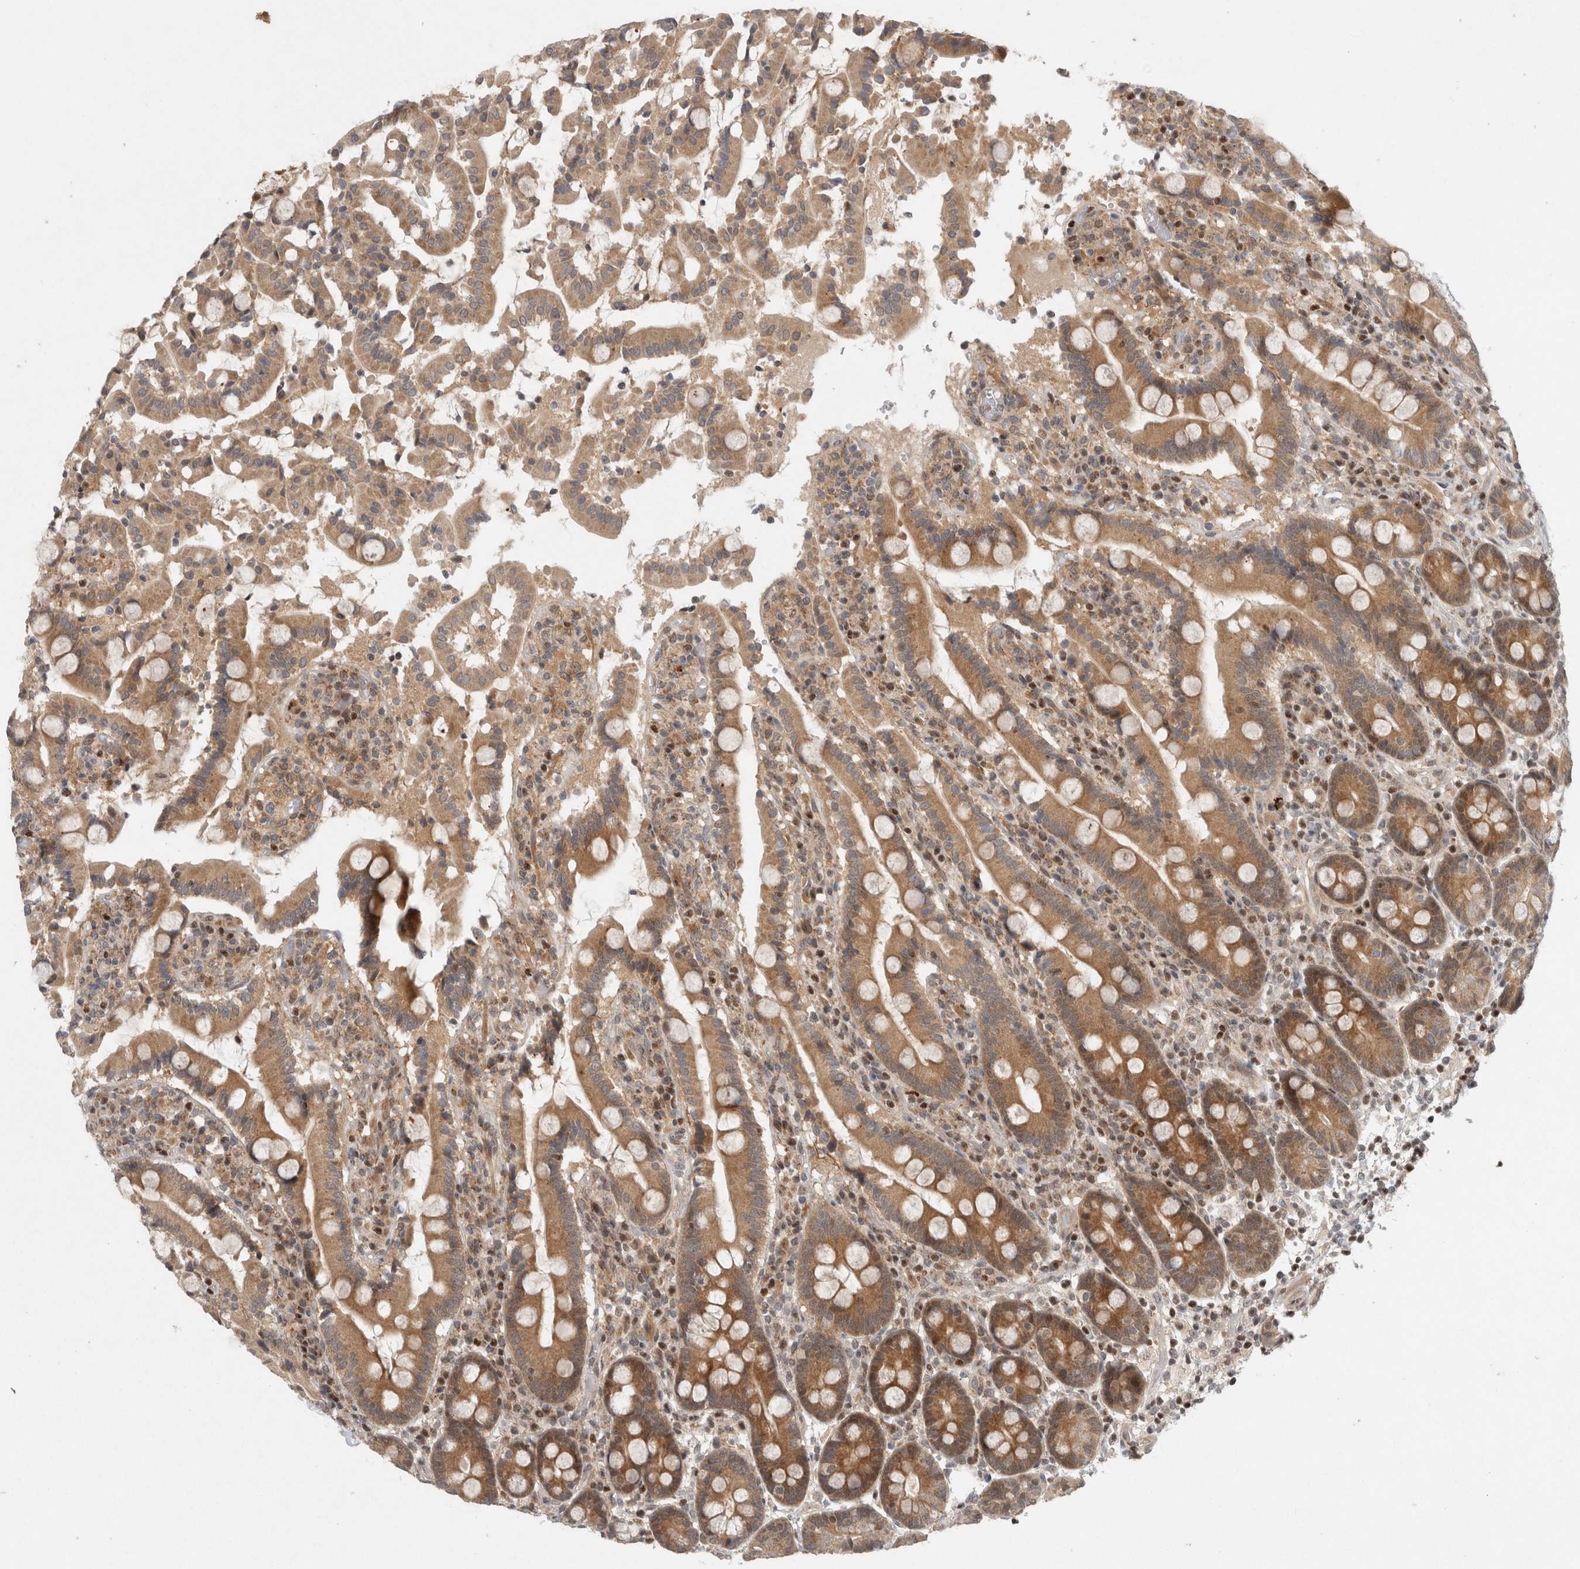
{"staining": {"intensity": "moderate", "quantity": ">75%", "location": "cytoplasmic/membranous,nuclear"}, "tissue": "duodenum", "cell_type": "Glandular cells", "image_type": "normal", "snomed": [{"axis": "morphology", "description": "Normal tissue, NOS"}, {"axis": "topography", "description": "Small intestine, NOS"}], "caption": "Protein expression by immunohistochemistry exhibits moderate cytoplasmic/membranous,nuclear expression in about >75% of glandular cells in benign duodenum. Using DAB (brown) and hematoxylin (blue) stains, captured at high magnification using brightfield microscopy.", "gene": "KDM8", "patient": {"sex": "female", "age": 71}}